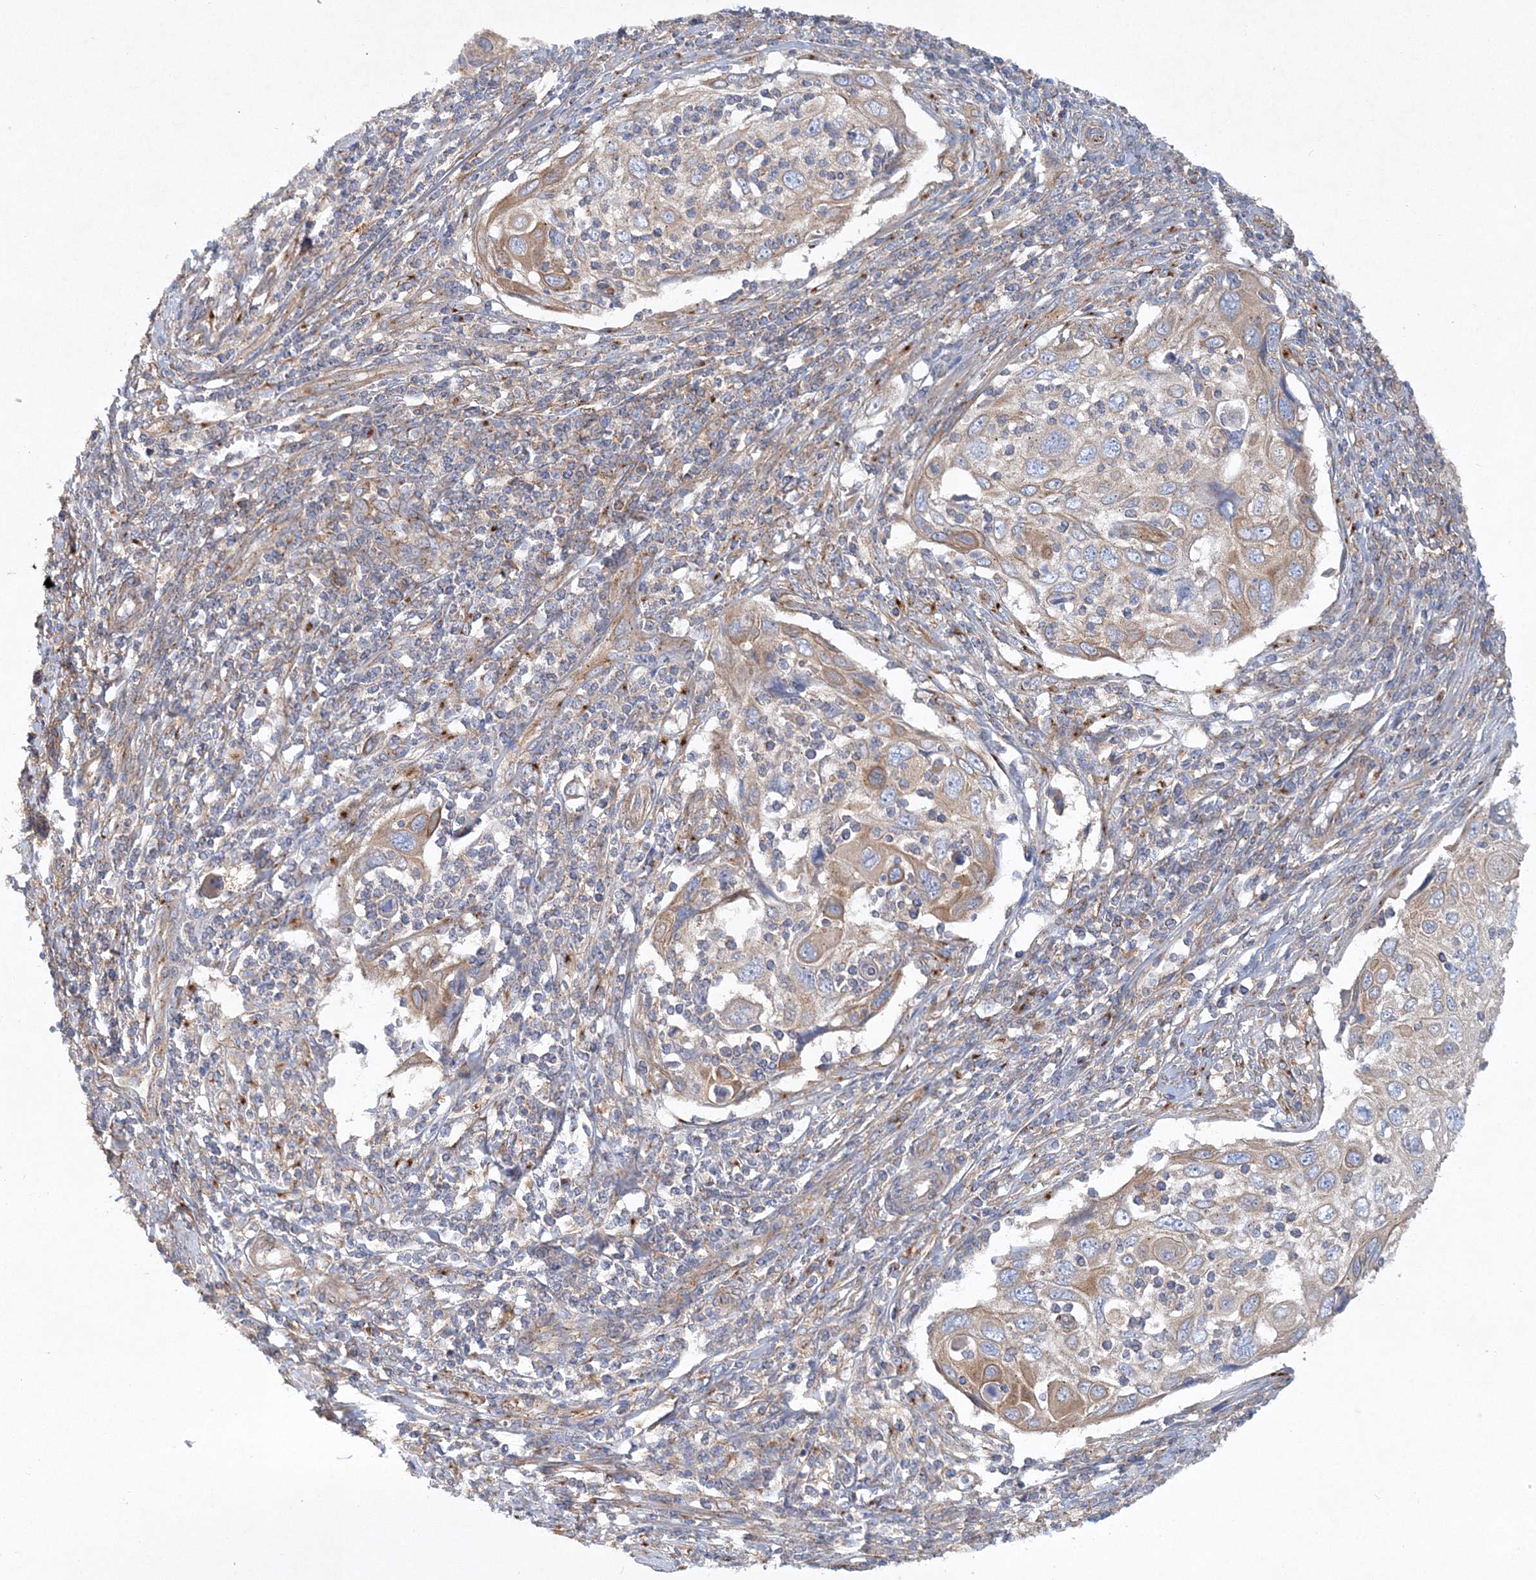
{"staining": {"intensity": "moderate", "quantity": "25%-75%", "location": "cytoplasmic/membranous"}, "tissue": "cervical cancer", "cell_type": "Tumor cells", "image_type": "cancer", "snomed": [{"axis": "morphology", "description": "Squamous cell carcinoma, NOS"}, {"axis": "topography", "description": "Cervix"}], "caption": "Protein staining of cervical cancer (squamous cell carcinoma) tissue displays moderate cytoplasmic/membranous positivity in about 25%-75% of tumor cells.", "gene": "SEC23IP", "patient": {"sex": "female", "age": 70}}